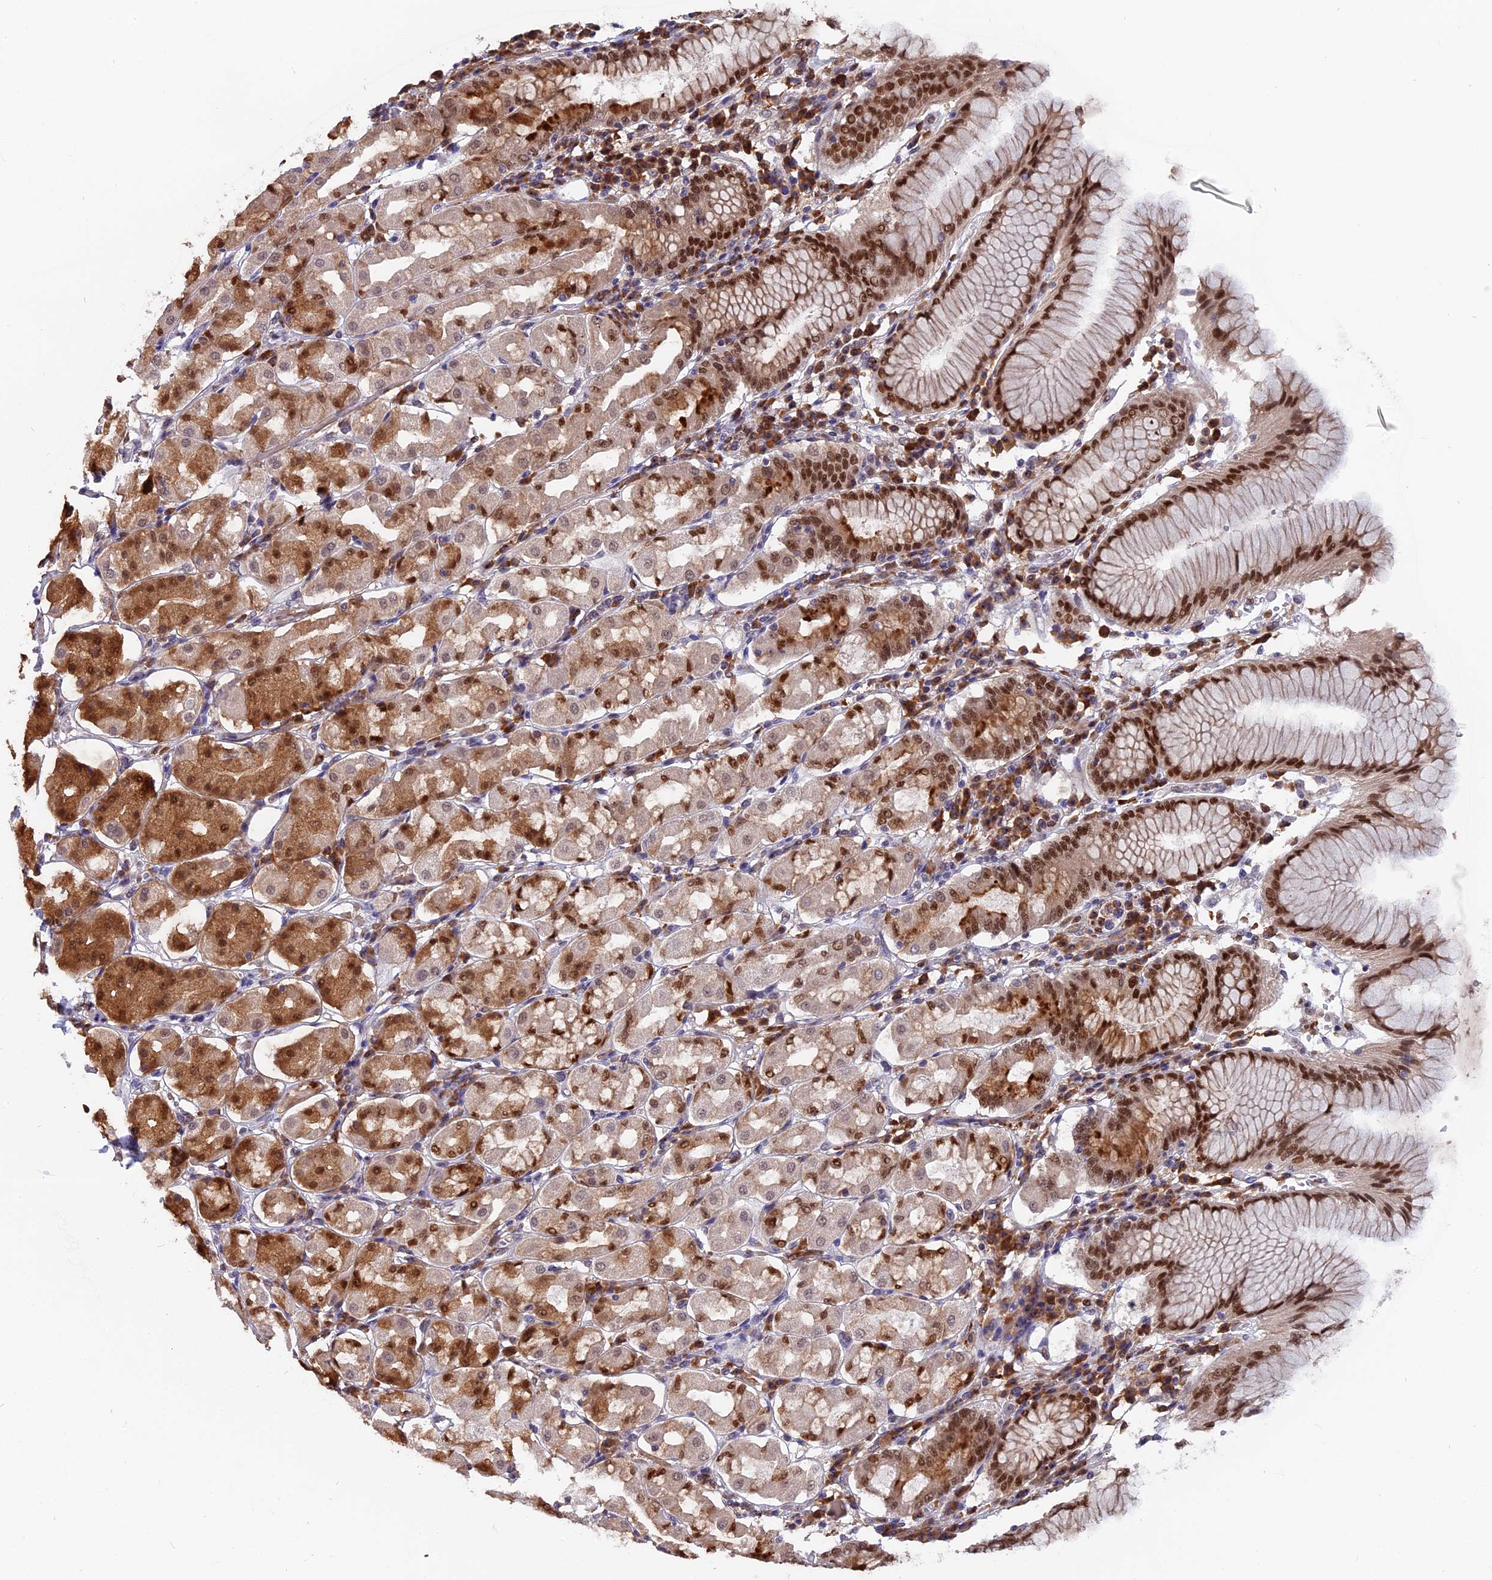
{"staining": {"intensity": "strong", "quantity": ">75%", "location": "cytoplasmic/membranous,nuclear"}, "tissue": "stomach", "cell_type": "Glandular cells", "image_type": "normal", "snomed": [{"axis": "morphology", "description": "Normal tissue, NOS"}, {"axis": "topography", "description": "Stomach"}, {"axis": "topography", "description": "Stomach, lower"}], "caption": "This is a histology image of immunohistochemistry (IHC) staining of normal stomach, which shows strong staining in the cytoplasmic/membranous,nuclear of glandular cells.", "gene": "FAM118B", "patient": {"sex": "female", "age": 56}}